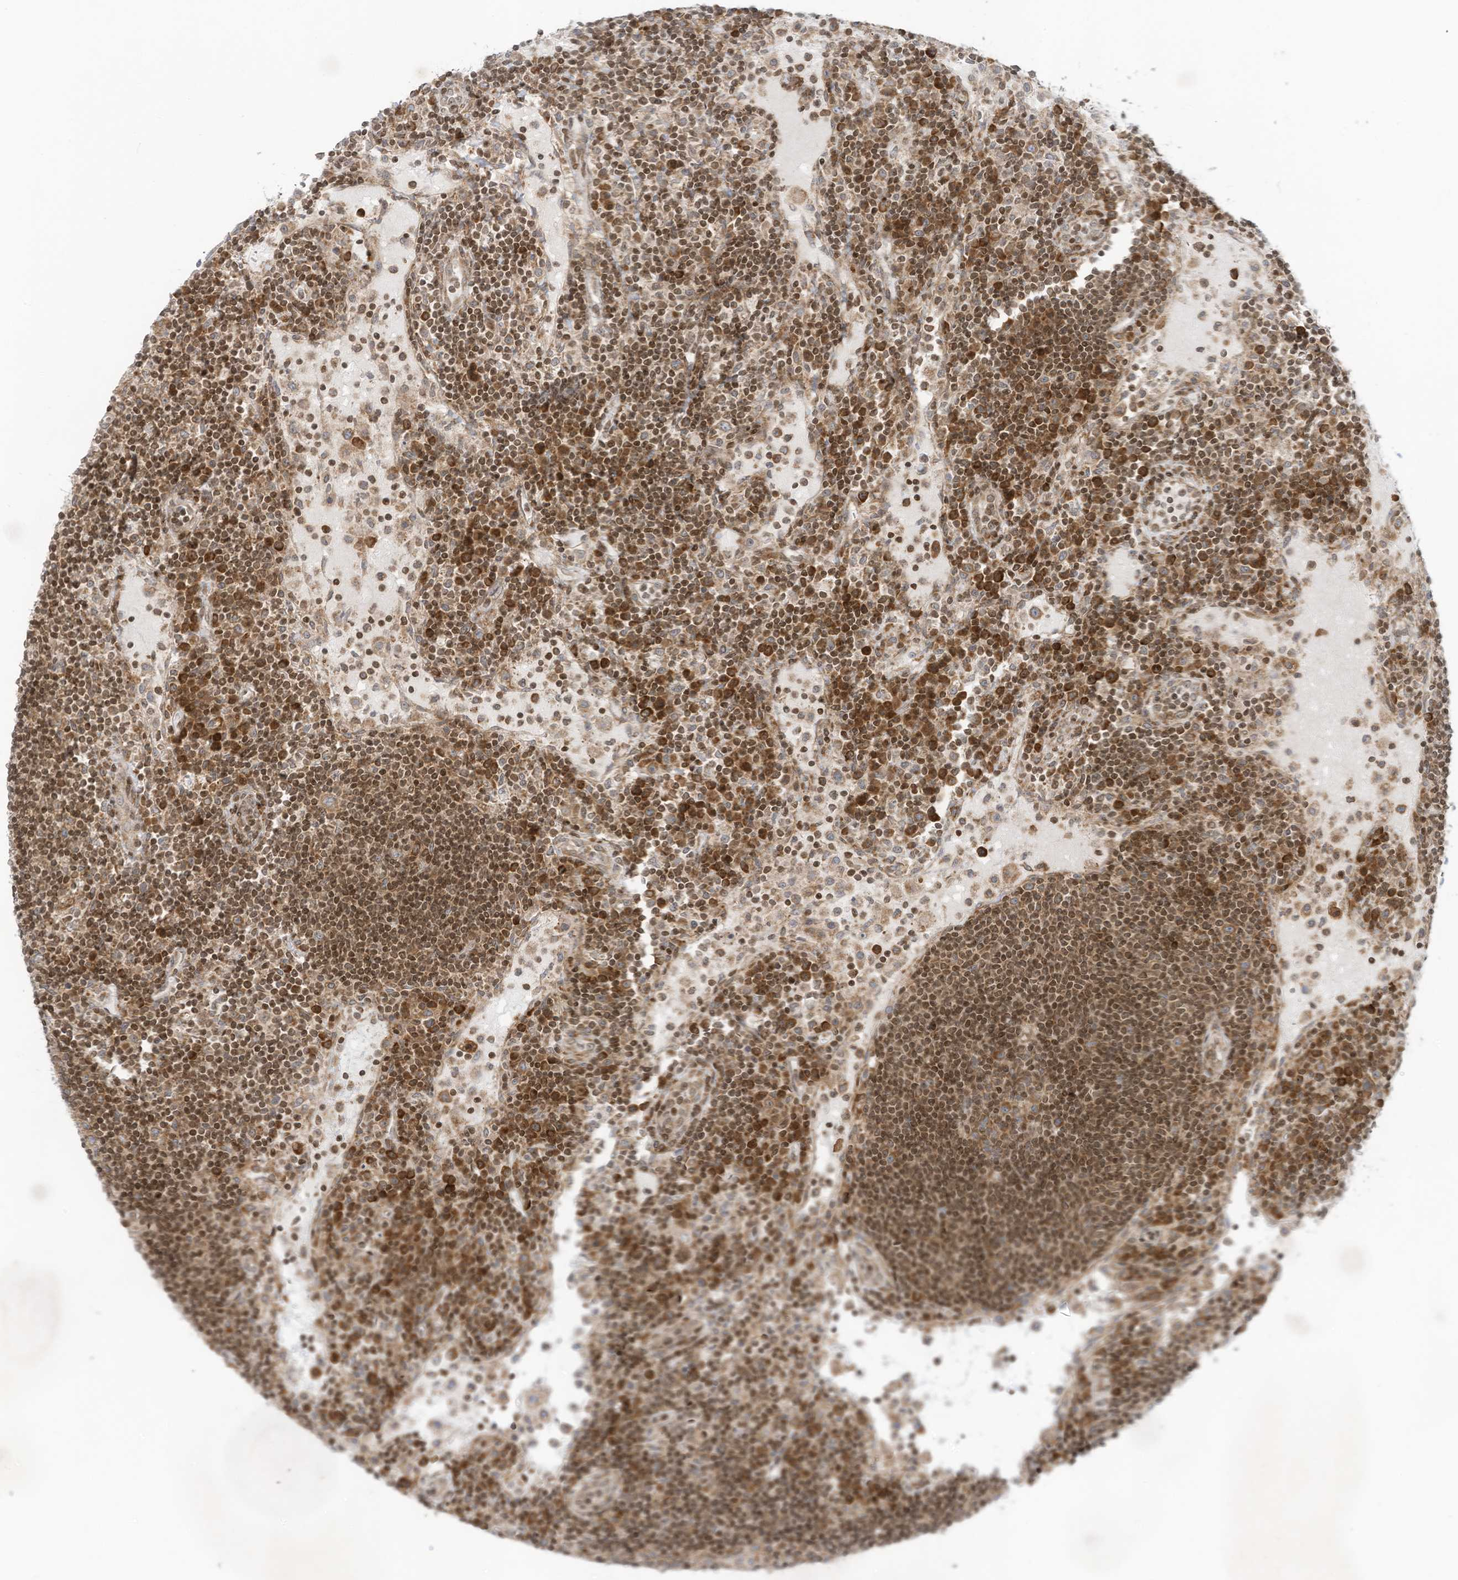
{"staining": {"intensity": "moderate", "quantity": ">75%", "location": "cytoplasmic/membranous"}, "tissue": "lymph node", "cell_type": "Germinal center cells", "image_type": "normal", "snomed": [{"axis": "morphology", "description": "Normal tissue, NOS"}, {"axis": "topography", "description": "Lymph node"}], "caption": "Protein expression analysis of normal human lymph node reveals moderate cytoplasmic/membranous positivity in about >75% of germinal center cells. The staining is performed using DAB (3,3'-diaminobenzidine) brown chromogen to label protein expression. The nuclei are counter-stained blue using hematoxylin.", "gene": "EDF1", "patient": {"sex": "female", "age": 53}}